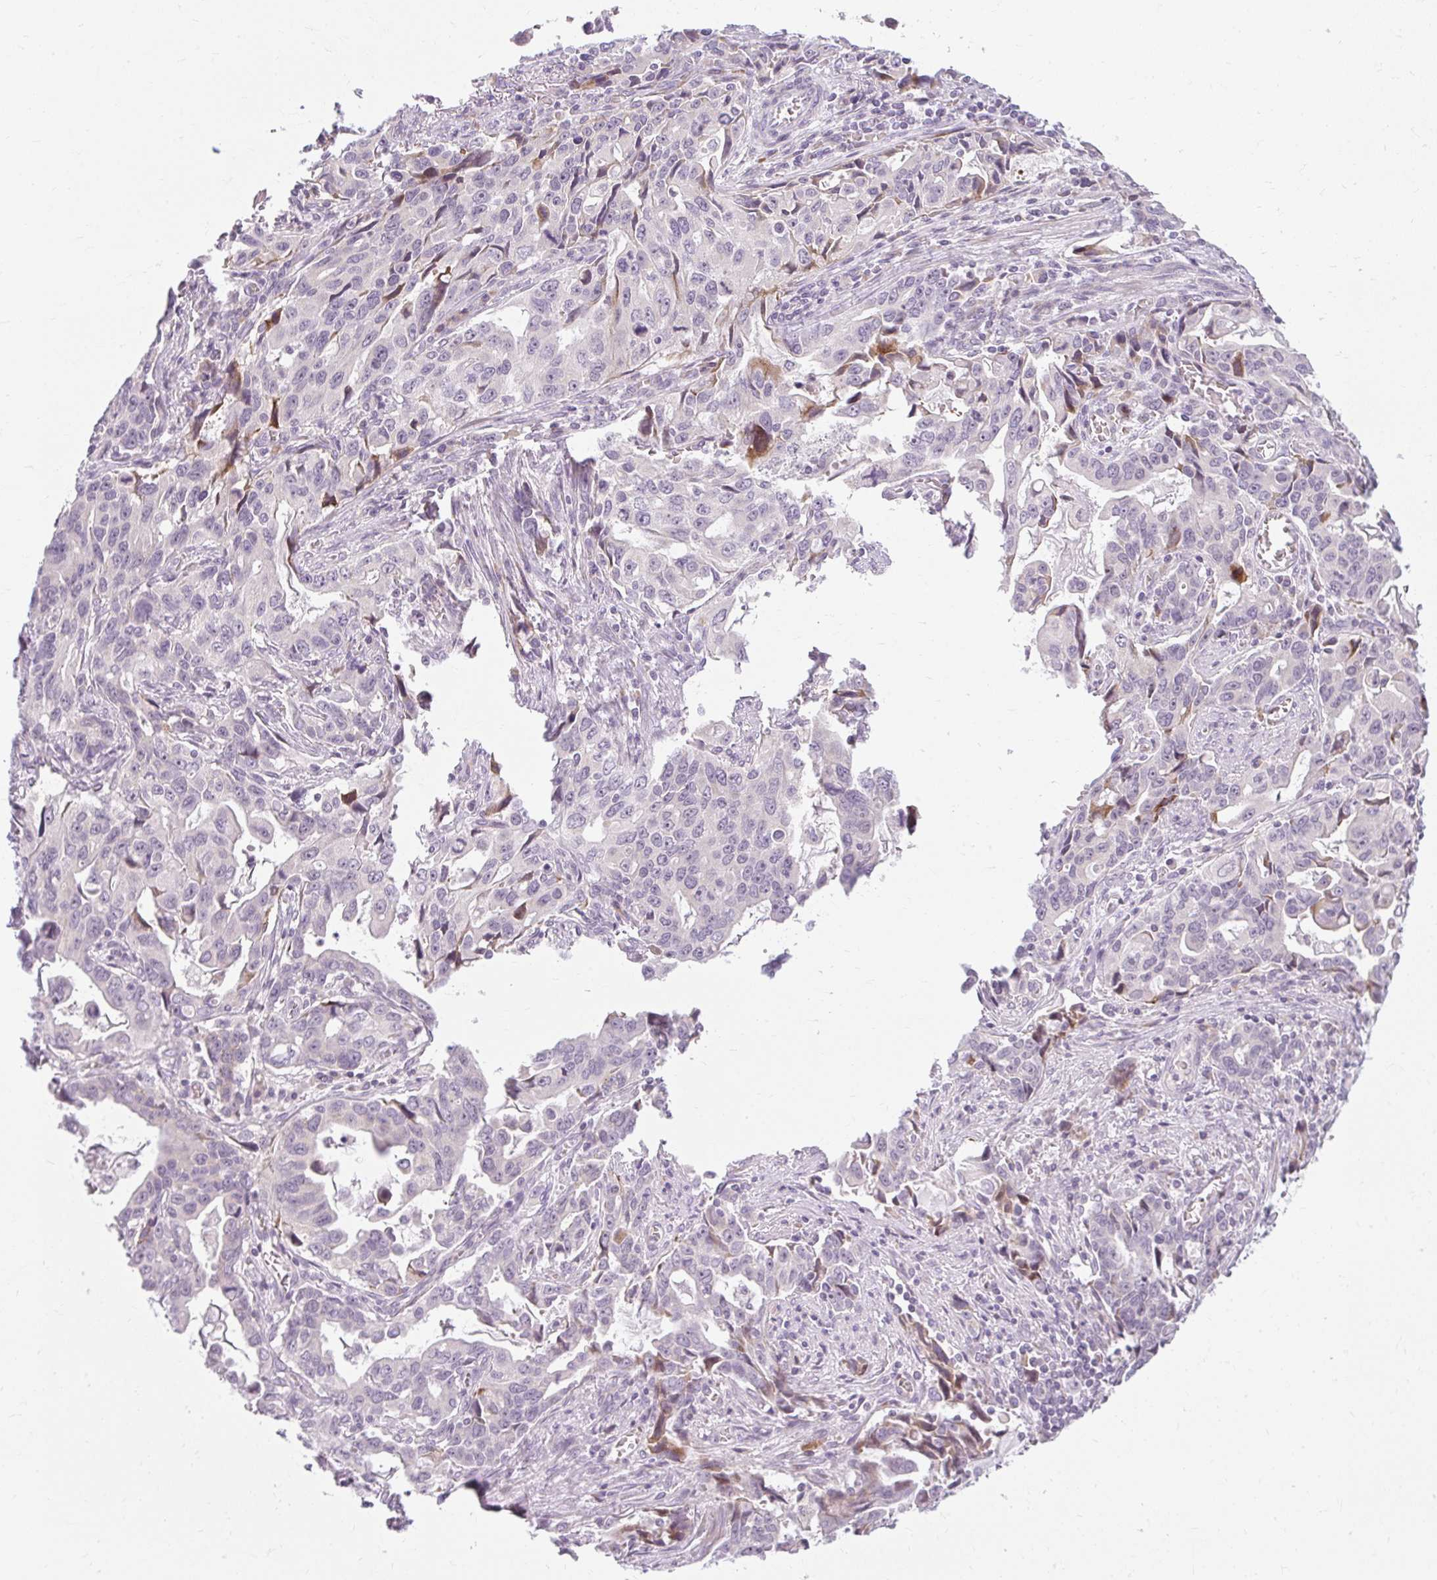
{"staining": {"intensity": "negative", "quantity": "none", "location": "none"}, "tissue": "stomach cancer", "cell_type": "Tumor cells", "image_type": "cancer", "snomed": [{"axis": "morphology", "description": "Adenocarcinoma, NOS"}, {"axis": "topography", "description": "Stomach, upper"}], "caption": "An image of adenocarcinoma (stomach) stained for a protein shows no brown staining in tumor cells.", "gene": "ZFYVE26", "patient": {"sex": "male", "age": 85}}